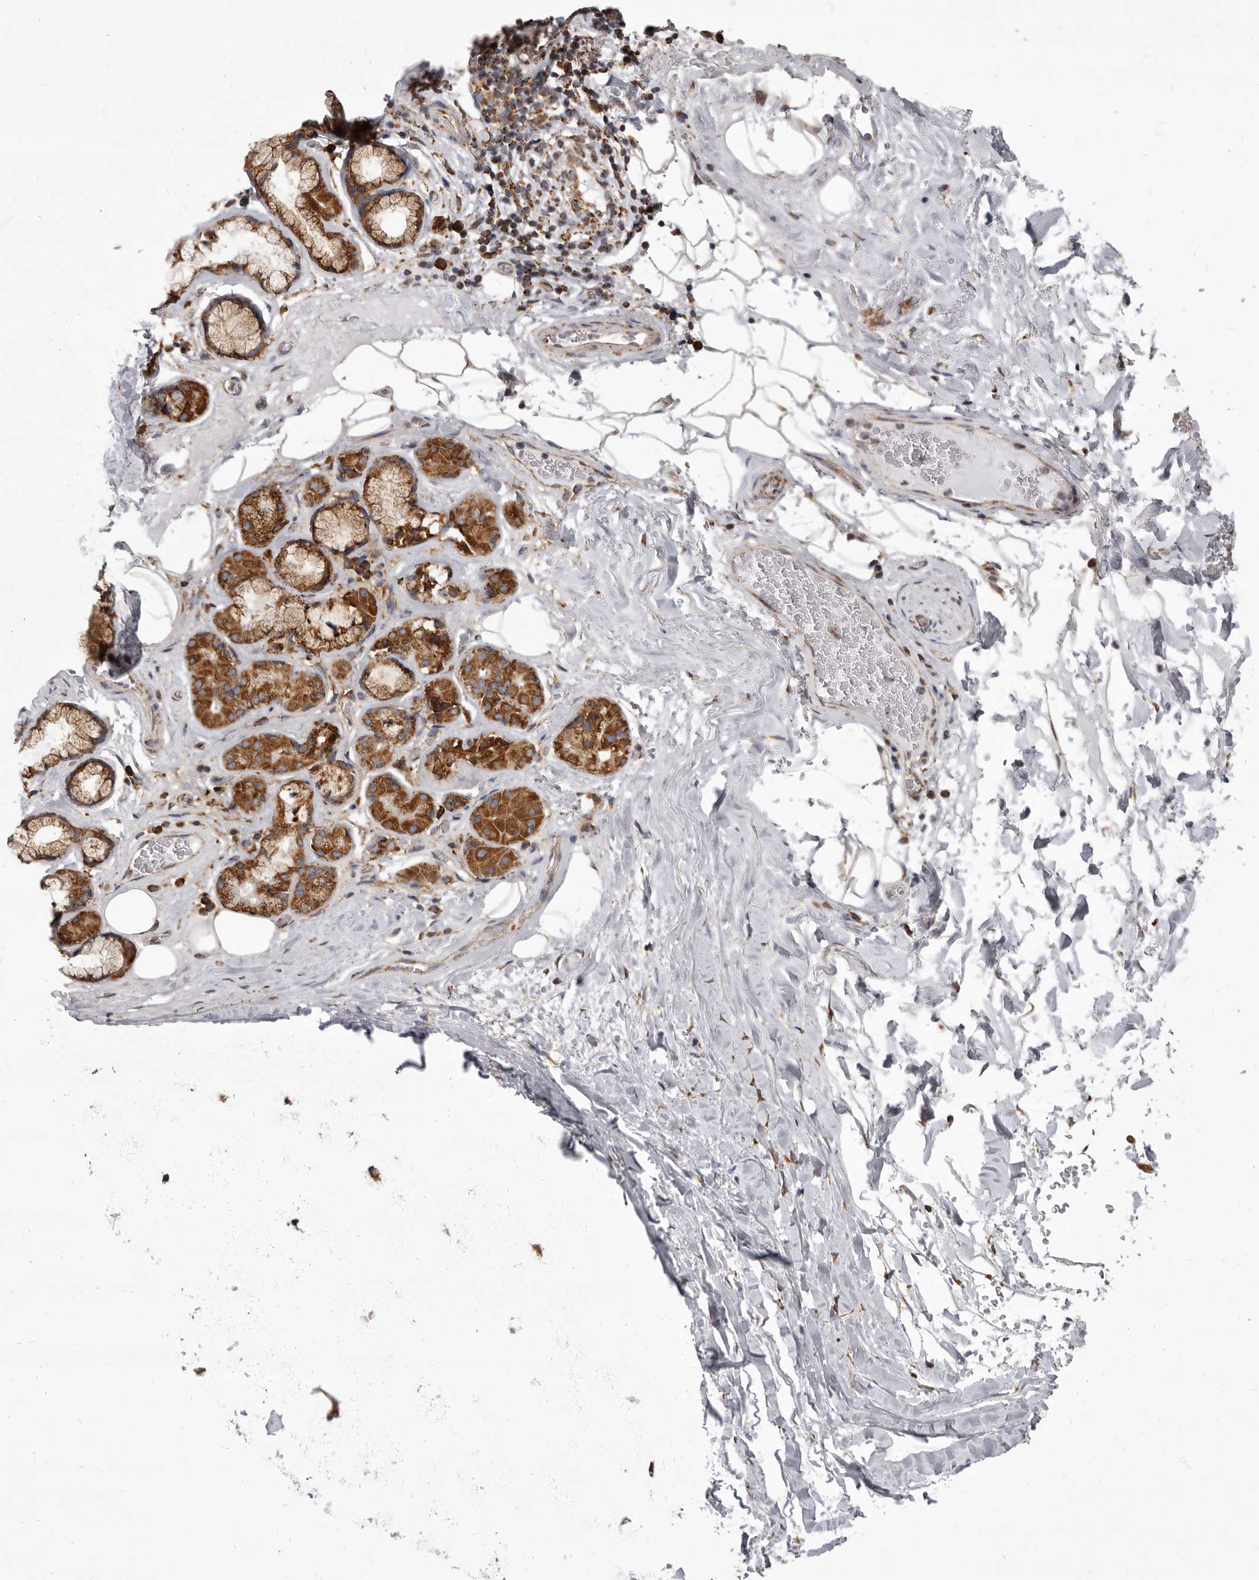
{"staining": {"intensity": "moderate", "quantity": ">75%", "location": "cytoplasmic/membranous"}, "tissue": "adipose tissue", "cell_type": "Adipocytes", "image_type": "normal", "snomed": [{"axis": "morphology", "description": "Normal tissue, NOS"}, {"axis": "topography", "description": "Cartilage tissue"}], "caption": "IHC photomicrograph of benign adipose tissue: adipose tissue stained using immunohistochemistry (IHC) exhibits medium levels of moderate protein expression localized specifically in the cytoplasmic/membranous of adipocytes, appearing as a cytoplasmic/membranous brown color.", "gene": "CDK5RAP3", "patient": {"sex": "female", "age": 63}}